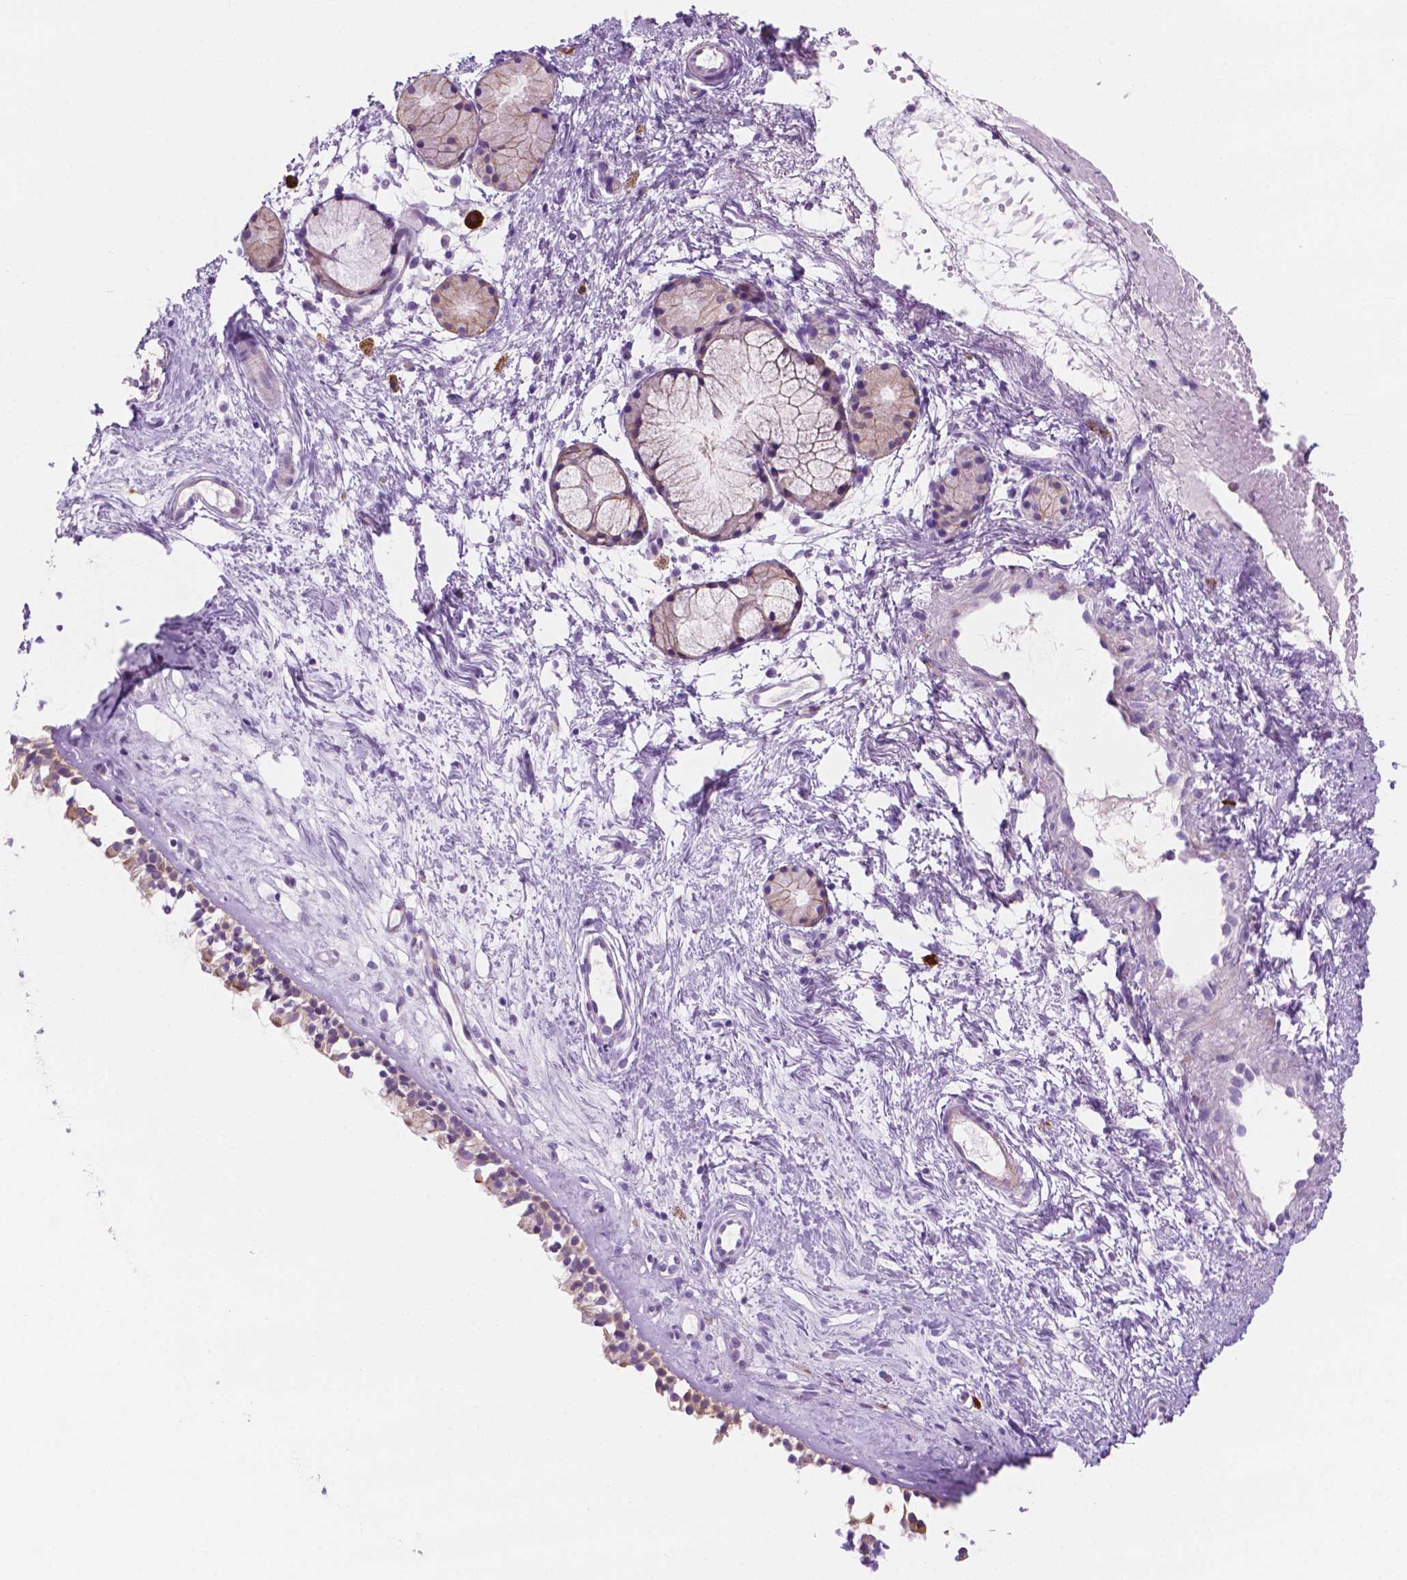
{"staining": {"intensity": "weak", "quantity": "25%-75%", "location": "cytoplasmic/membranous"}, "tissue": "nasopharynx", "cell_type": "Respiratory epithelial cells", "image_type": "normal", "snomed": [{"axis": "morphology", "description": "Normal tissue, NOS"}, {"axis": "topography", "description": "Nasopharynx"}], "caption": "Immunohistochemistry (IHC) of unremarkable human nasopharynx displays low levels of weak cytoplasmic/membranous staining in approximately 25%-75% of respiratory epithelial cells.", "gene": "EPPK1", "patient": {"sex": "female", "age": 52}}